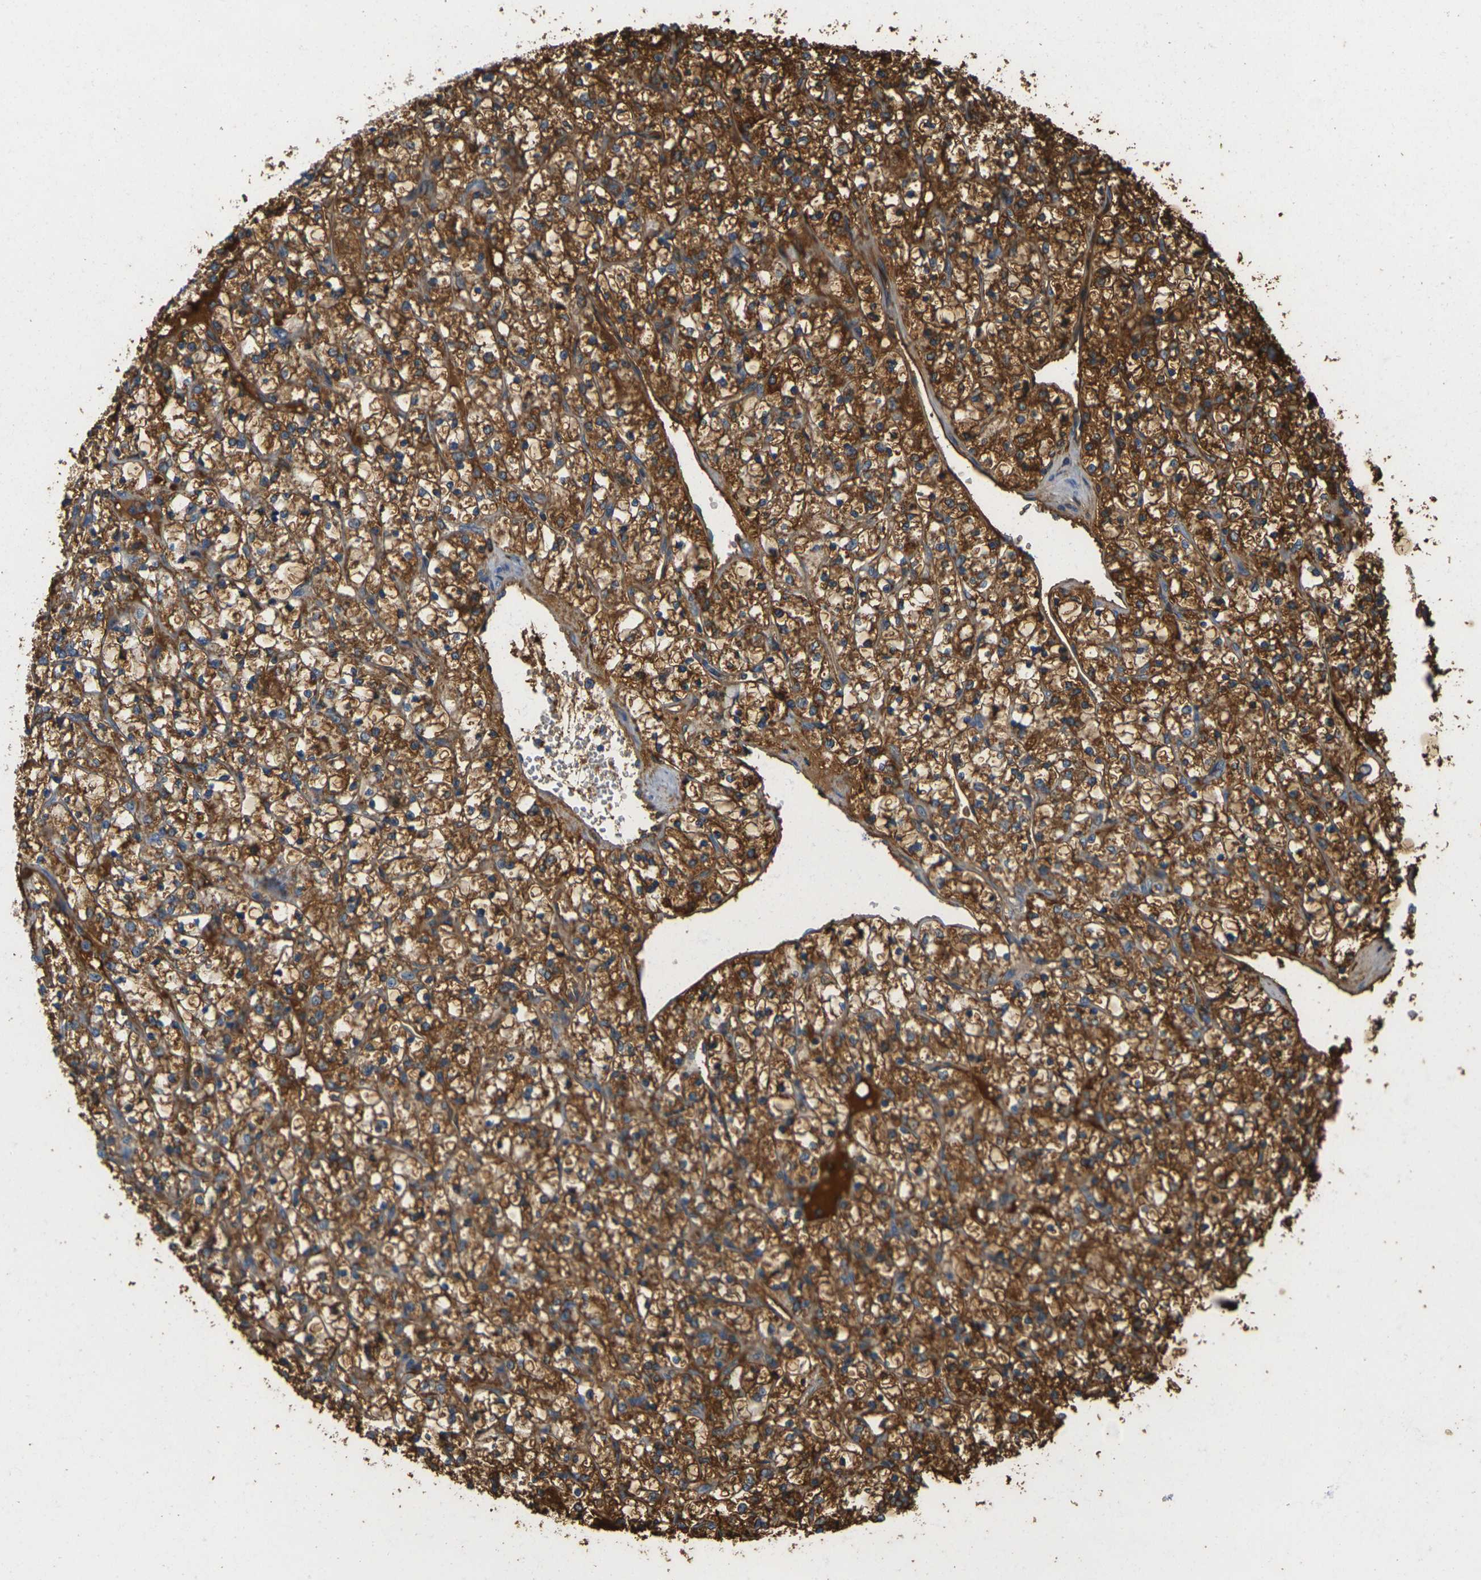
{"staining": {"intensity": "strong", "quantity": ">75%", "location": "cytoplasmic/membranous"}, "tissue": "renal cancer", "cell_type": "Tumor cells", "image_type": "cancer", "snomed": [{"axis": "morphology", "description": "Adenocarcinoma, NOS"}, {"axis": "topography", "description": "Kidney"}], "caption": "Renal cancer stained with immunohistochemistry (IHC) demonstrates strong cytoplasmic/membranous staining in about >75% of tumor cells. Using DAB (3,3'-diaminobenzidine) (brown) and hematoxylin (blue) stains, captured at high magnification using brightfield microscopy.", "gene": "PLCD1", "patient": {"sex": "female", "age": 69}}